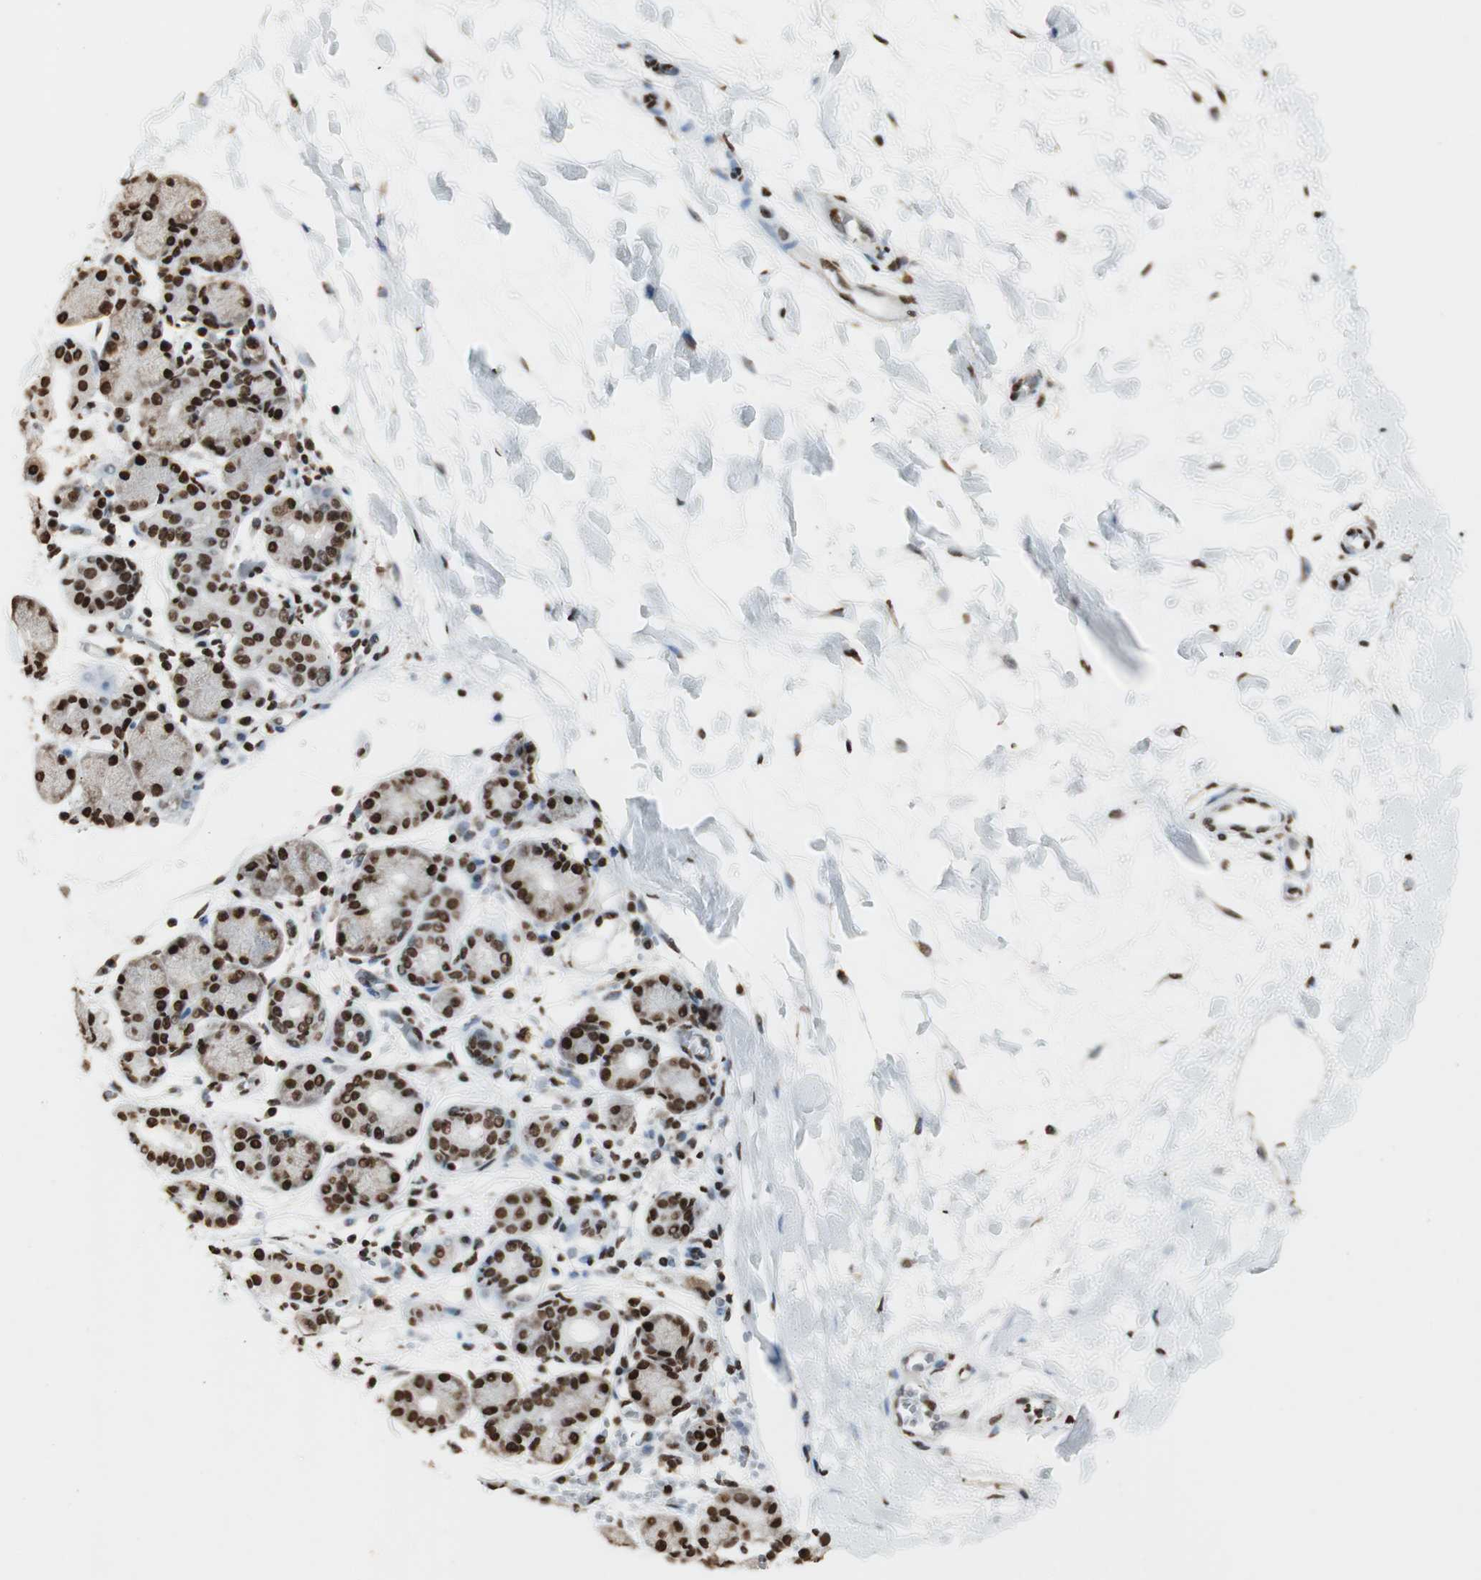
{"staining": {"intensity": "strong", "quantity": ">75%", "location": "nuclear"}, "tissue": "salivary gland", "cell_type": "Glandular cells", "image_type": "normal", "snomed": [{"axis": "morphology", "description": "Normal tissue, NOS"}, {"axis": "topography", "description": "Salivary gland"}], "caption": "Protein expression analysis of normal human salivary gland reveals strong nuclear staining in approximately >75% of glandular cells.", "gene": "HNRNPA2B1", "patient": {"sex": "female", "age": 24}}